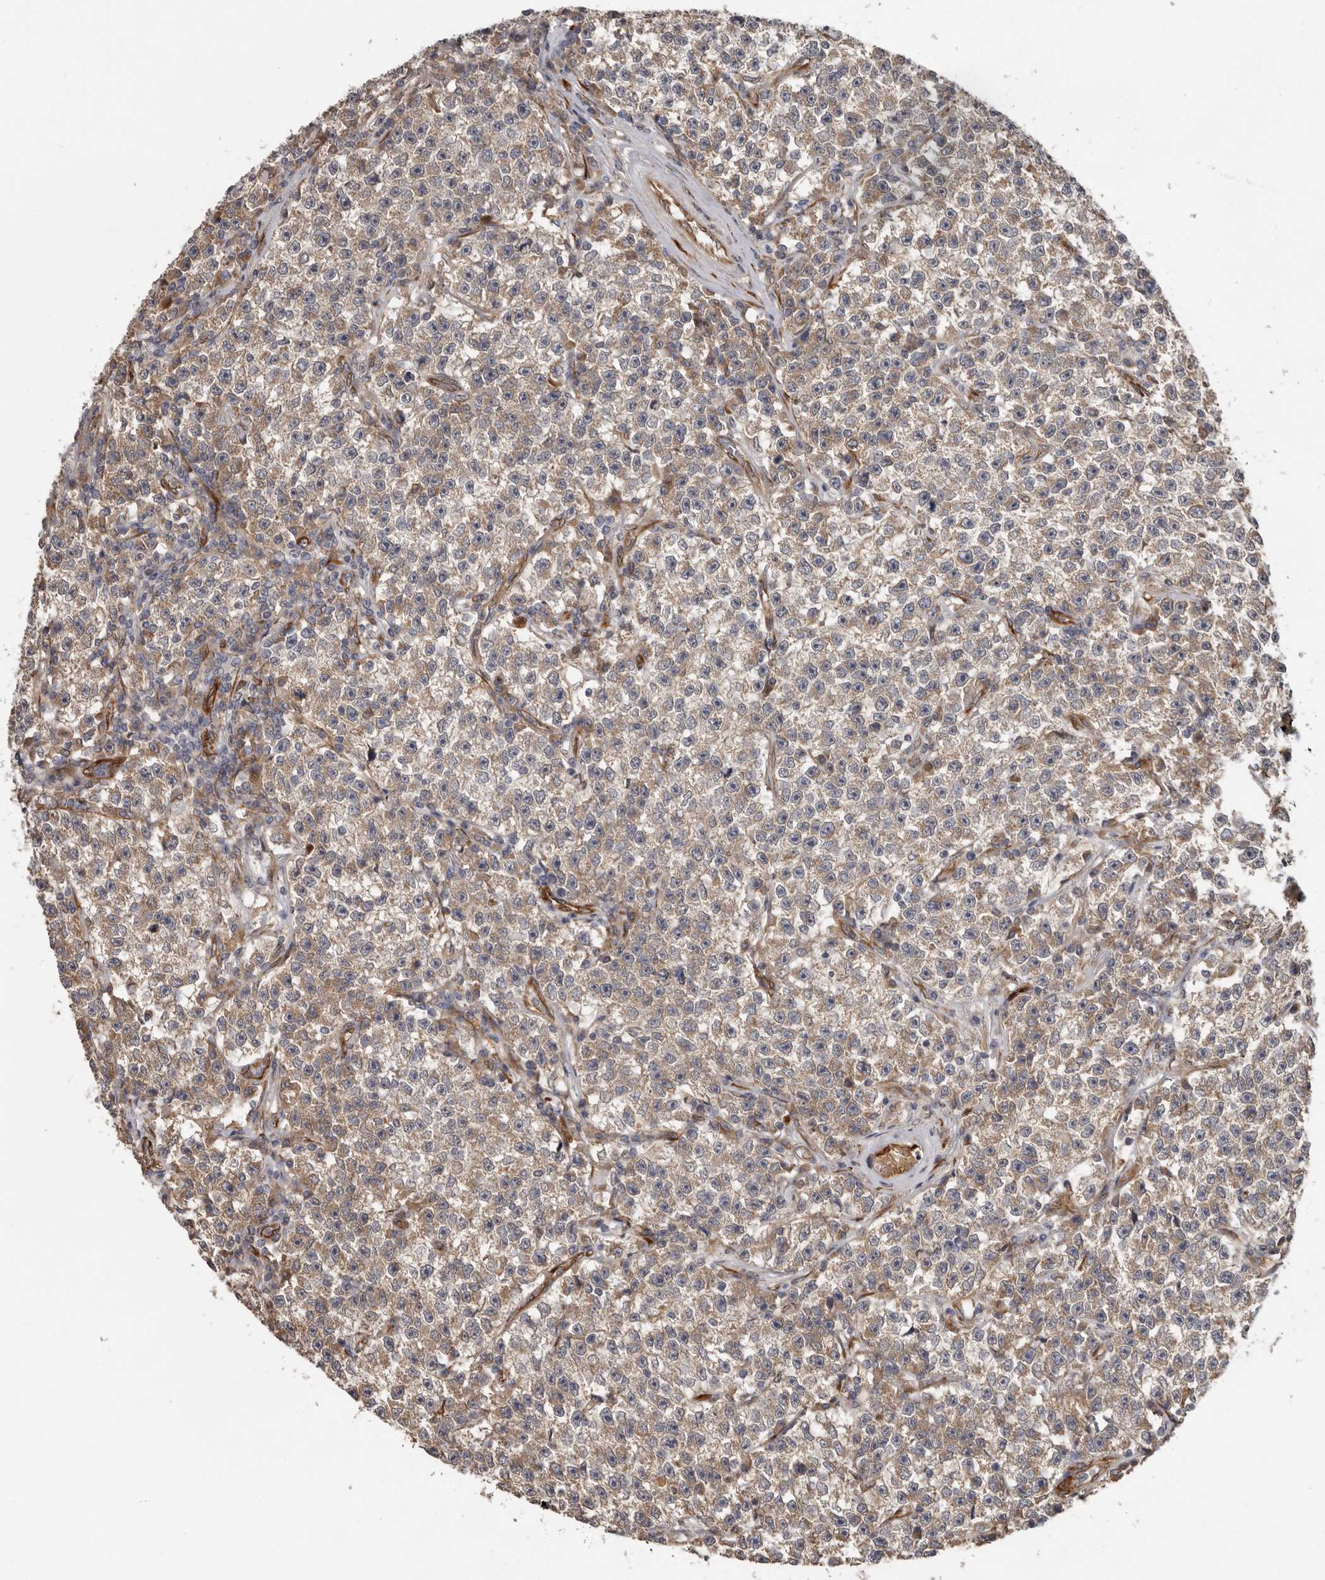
{"staining": {"intensity": "weak", "quantity": ">75%", "location": "cytoplasmic/membranous"}, "tissue": "testis cancer", "cell_type": "Tumor cells", "image_type": "cancer", "snomed": [{"axis": "morphology", "description": "Seminoma, NOS"}, {"axis": "topography", "description": "Testis"}], "caption": "Protein expression analysis of human seminoma (testis) reveals weak cytoplasmic/membranous positivity in about >75% of tumor cells. Immunohistochemistry (ihc) stains the protein of interest in brown and the nuclei are stained blue.", "gene": "MTF1", "patient": {"sex": "male", "age": 22}}